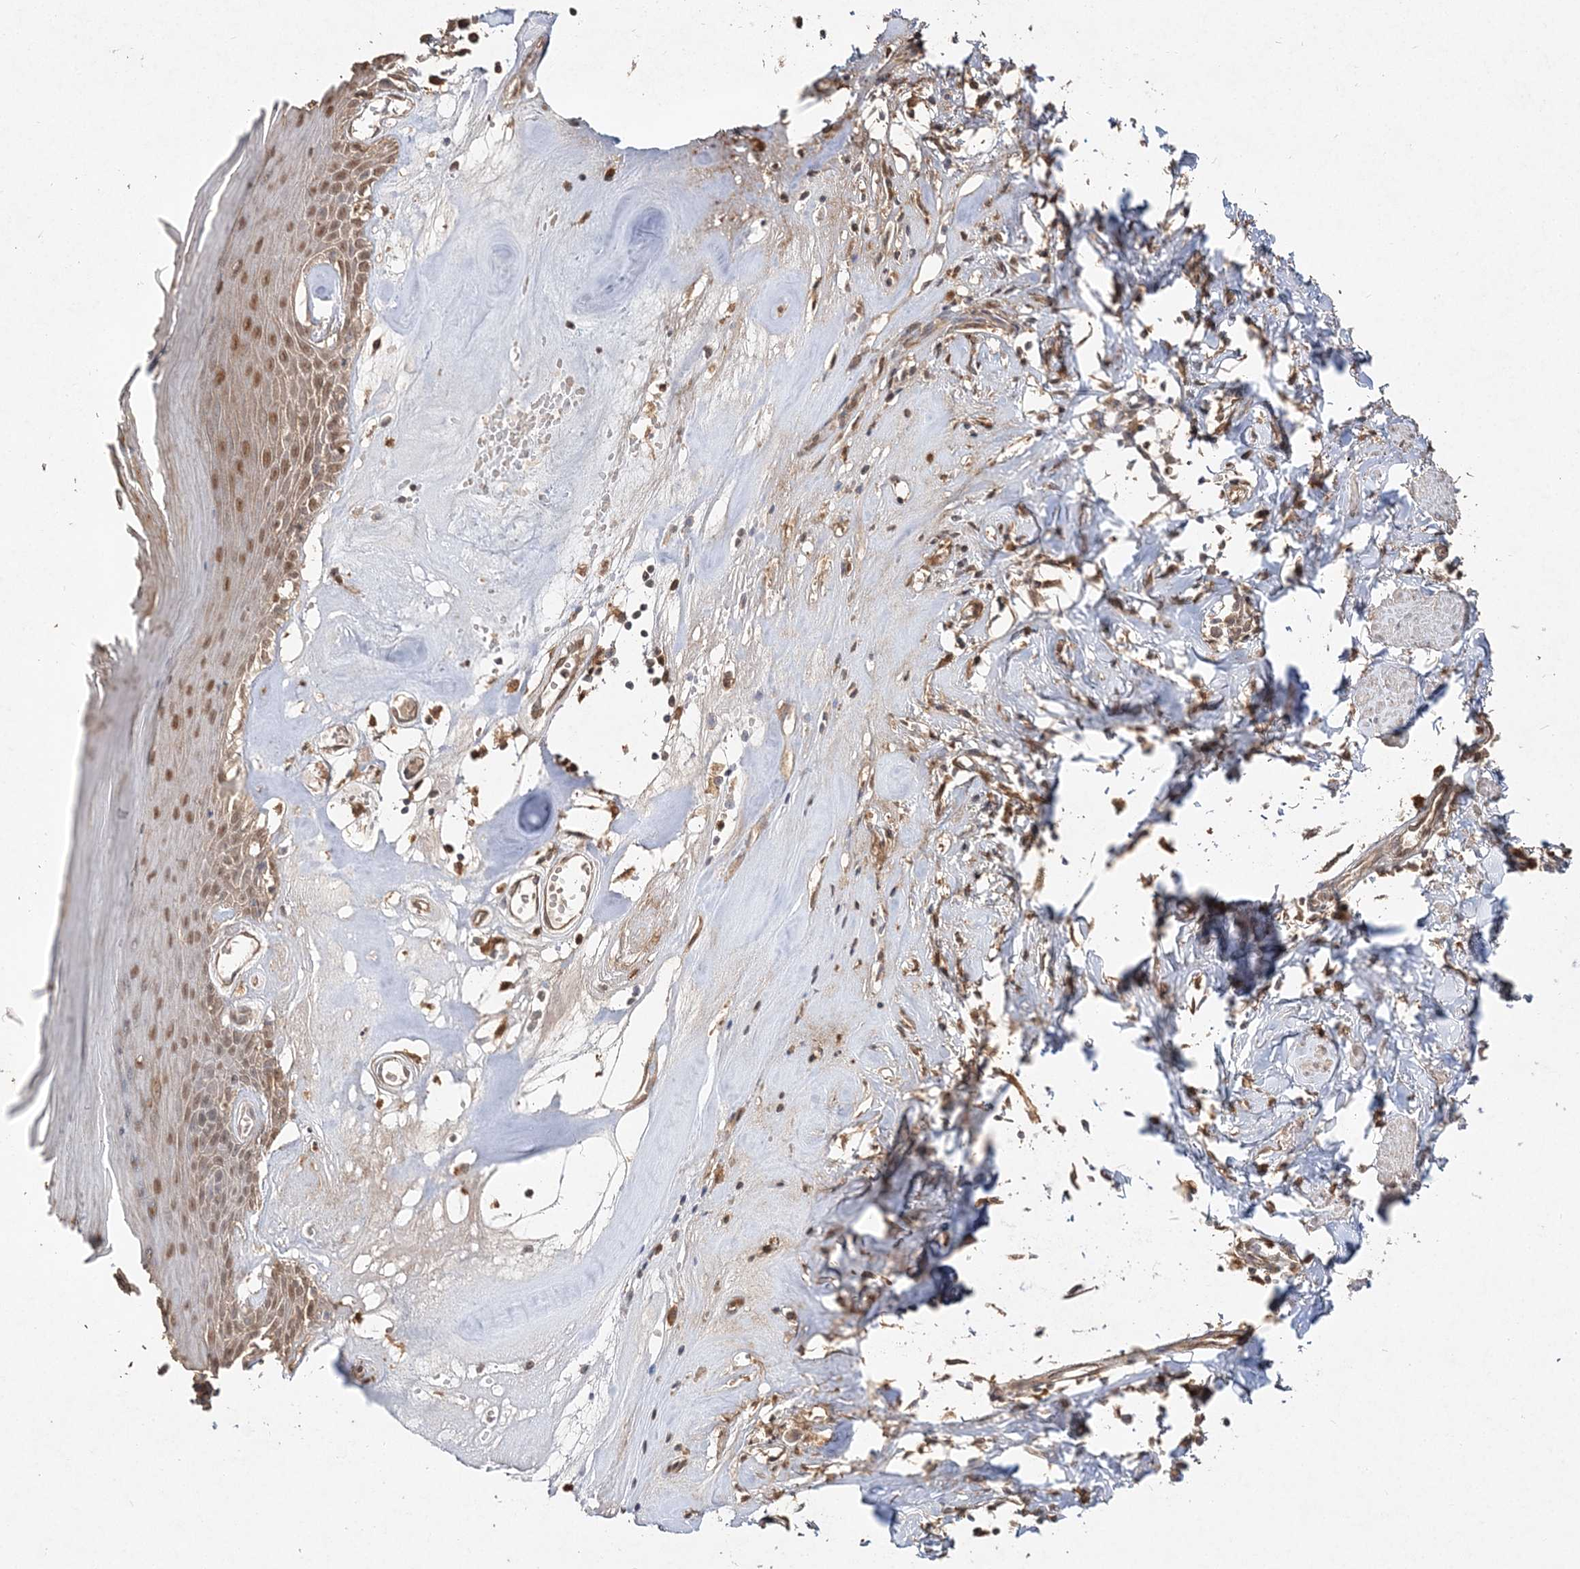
{"staining": {"intensity": "moderate", "quantity": ">75%", "location": "nuclear"}, "tissue": "skin", "cell_type": "Epidermal cells", "image_type": "normal", "snomed": [{"axis": "morphology", "description": "Normal tissue, NOS"}, {"axis": "morphology", "description": "Inflammation, NOS"}, {"axis": "topography", "description": "Vulva"}], "caption": "Immunohistochemistry (IHC) (DAB) staining of normal skin displays moderate nuclear protein expression in about >75% of epidermal cells. Nuclei are stained in blue.", "gene": "S100A11", "patient": {"sex": "female", "age": 84}}